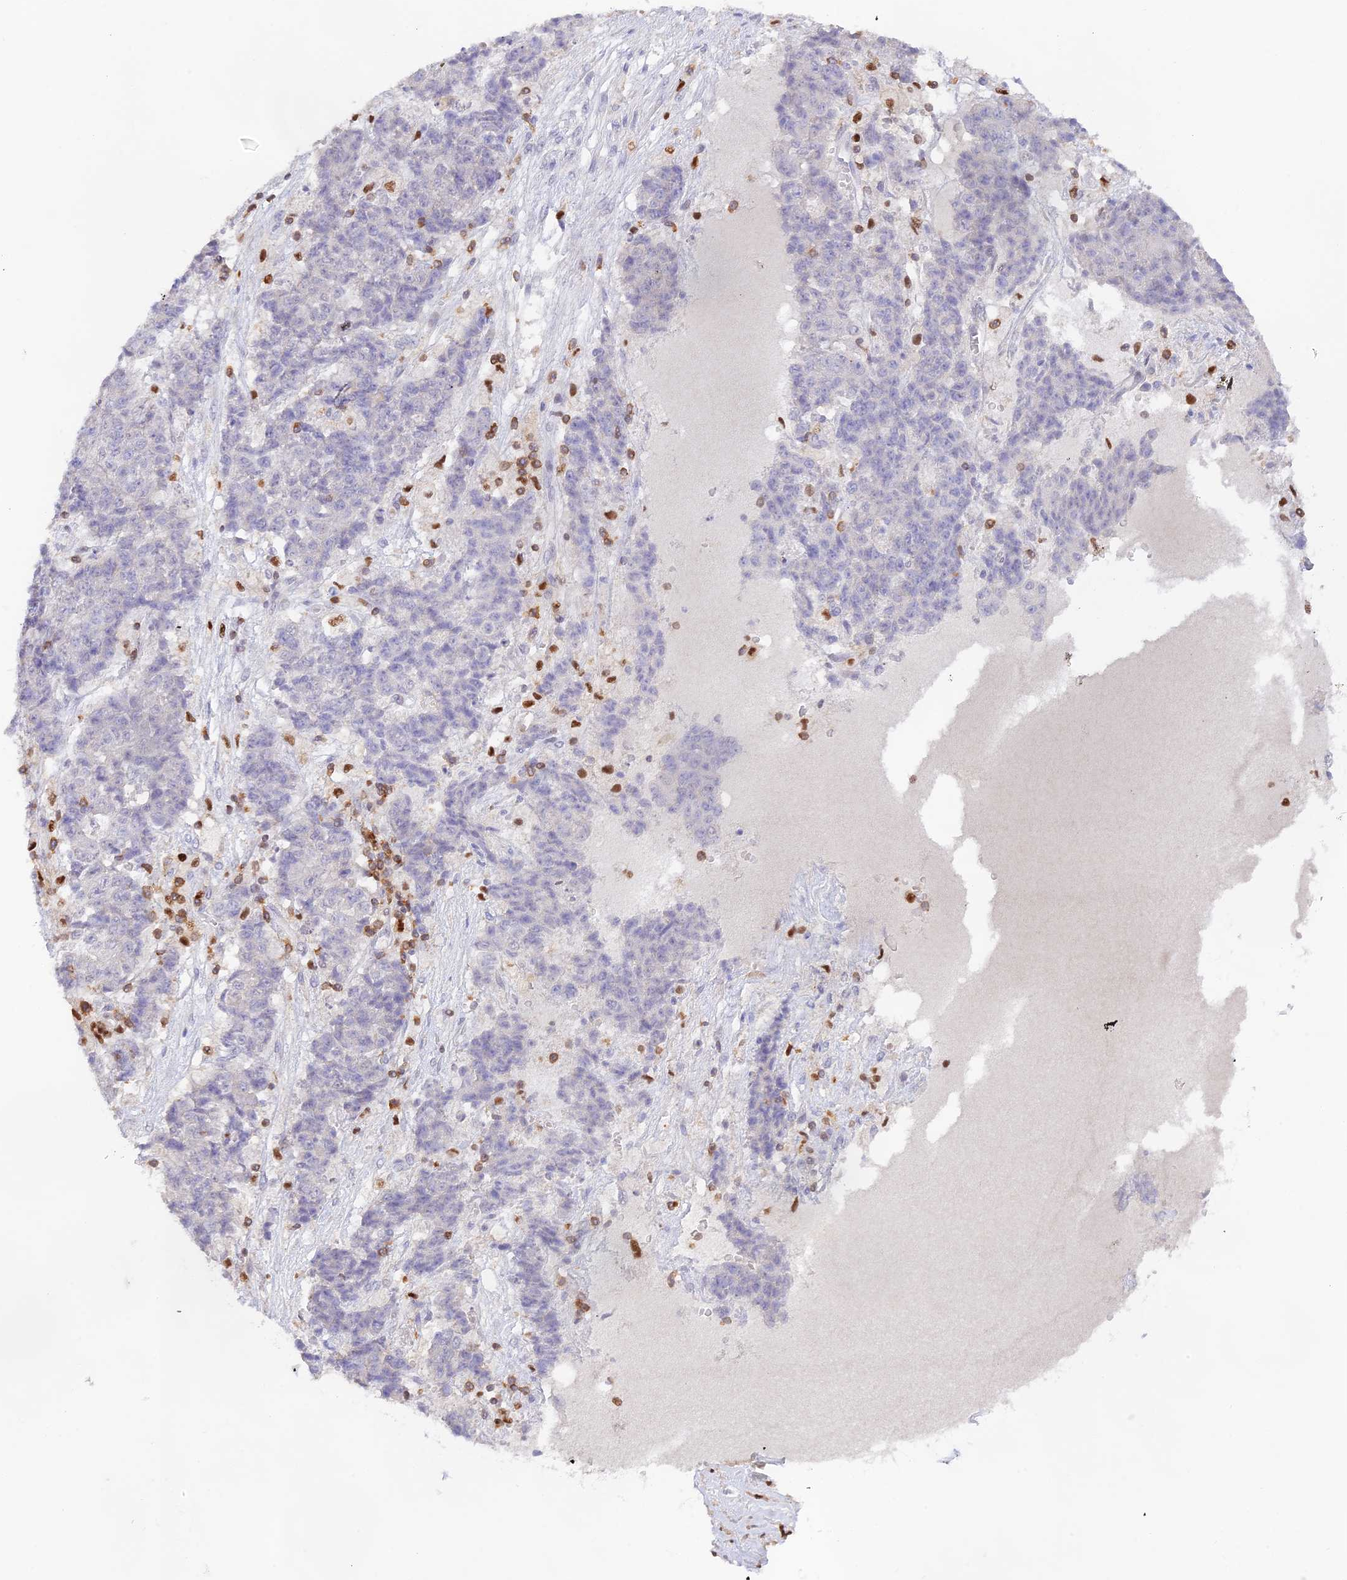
{"staining": {"intensity": "negative", "quantity": "none", "location": "none"}, "tissue": "ovarian cancer", "cell_type": "Tumor cells", "image_type": "cancer", "snomed": [{"axis": "morphology", "description": "Carcinoma, endometroid"}, {"axis": "topography", "description": "Ovary"}], "caption": "A micrograph of ovarian cancer (endometroid carcinoma) stained for a protein shows no brown staining in tumor cells.", "gene": "DENND1C", "patient": {"sex": "female", "age": 42}}